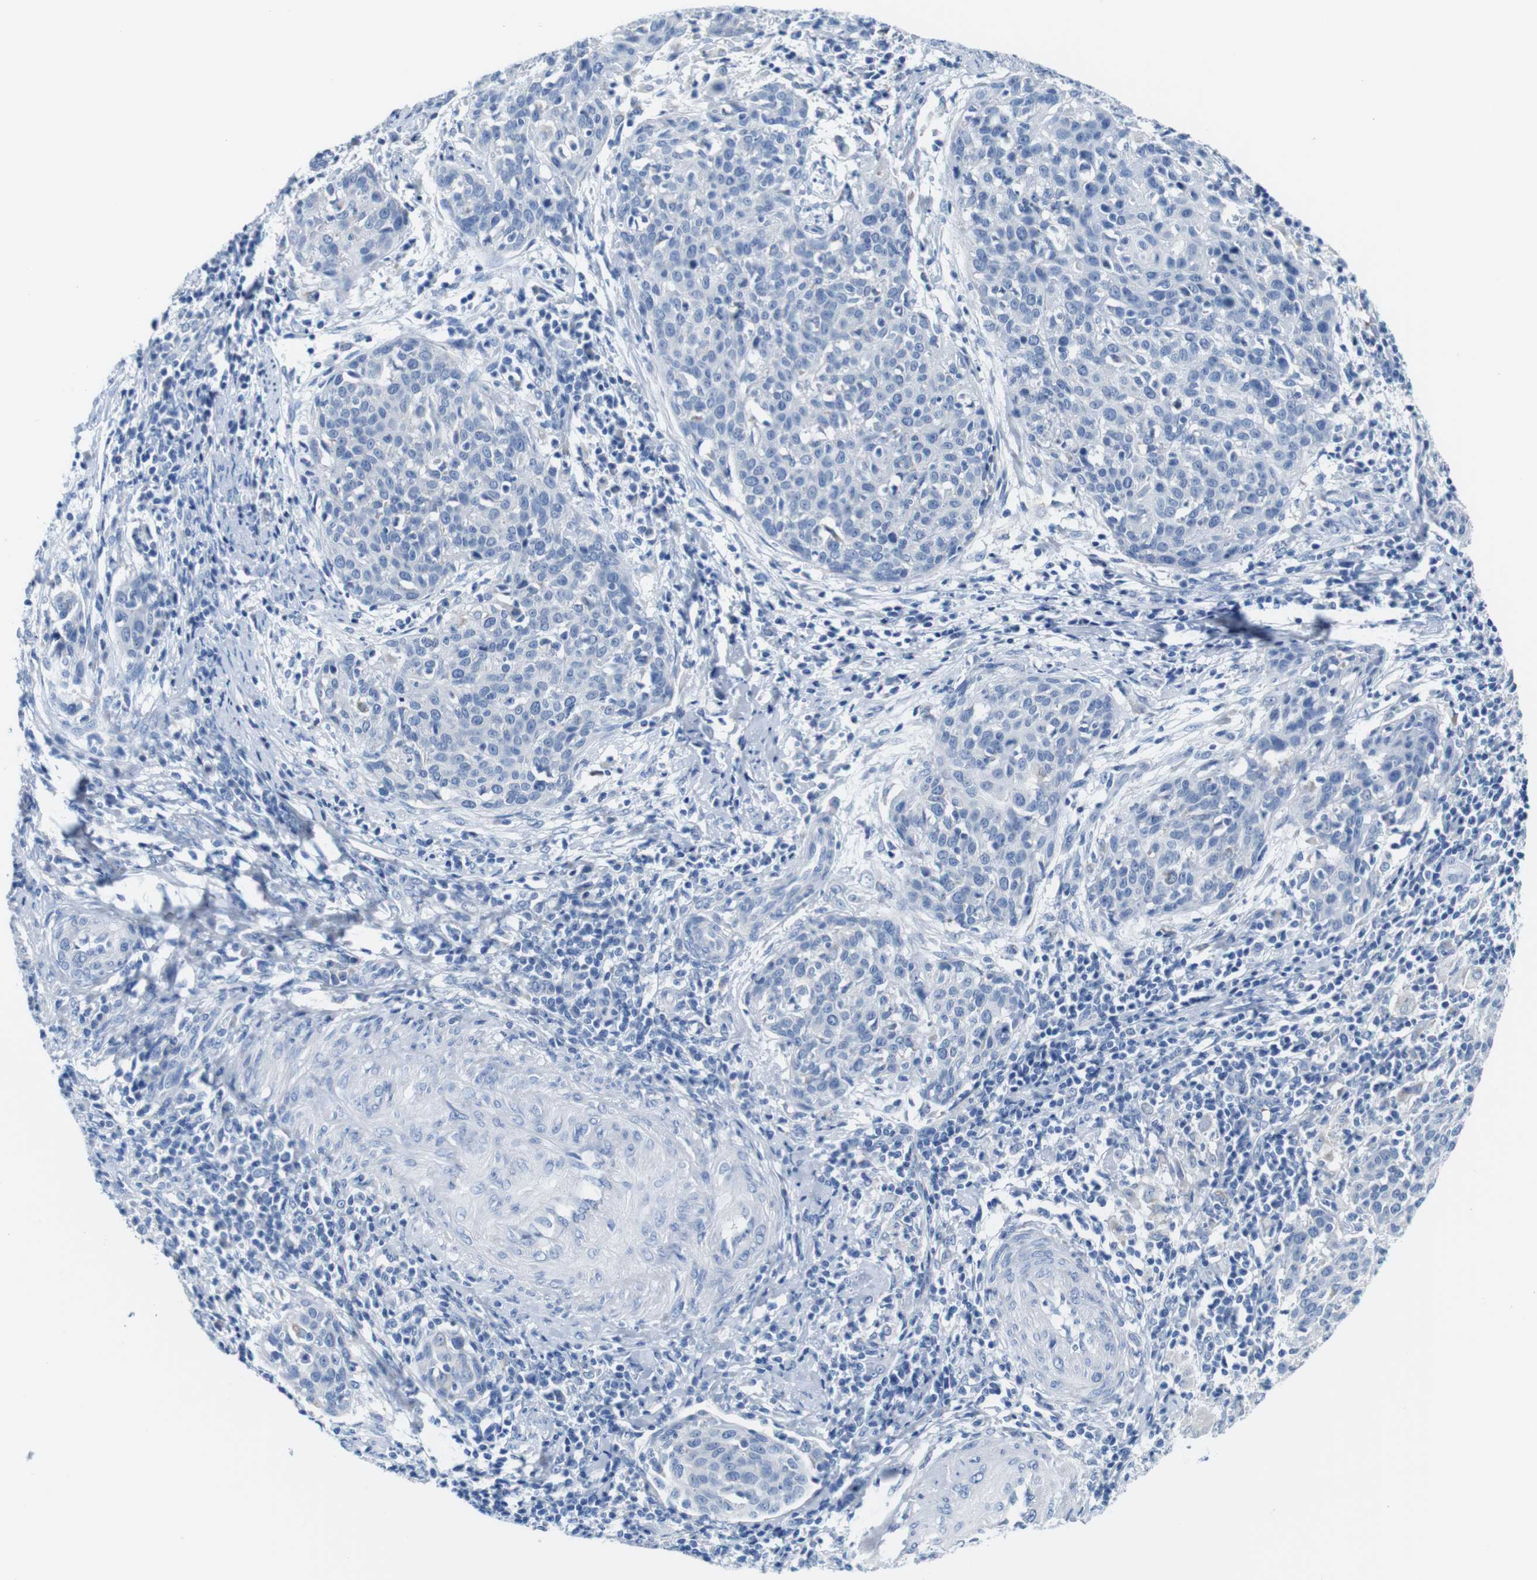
{"staining": {"intensity": "negative", "quantity": "none", "location": "none"}, "tissue": "cervical cancer", "cell_type": "Tumor cells", "image_type": "cancer", "snomed": [{"axis": "morphology", "description": "Squamous cell carcinoma, NOS"}, {"axis": "topography", "description": "Cervix"}], "caption": "Tumor cells show no significant protein positivity in squamous cell carcinoma (cervical).", "gene": "IGSF8", "patient": {"sex": "female", "age": 38}}